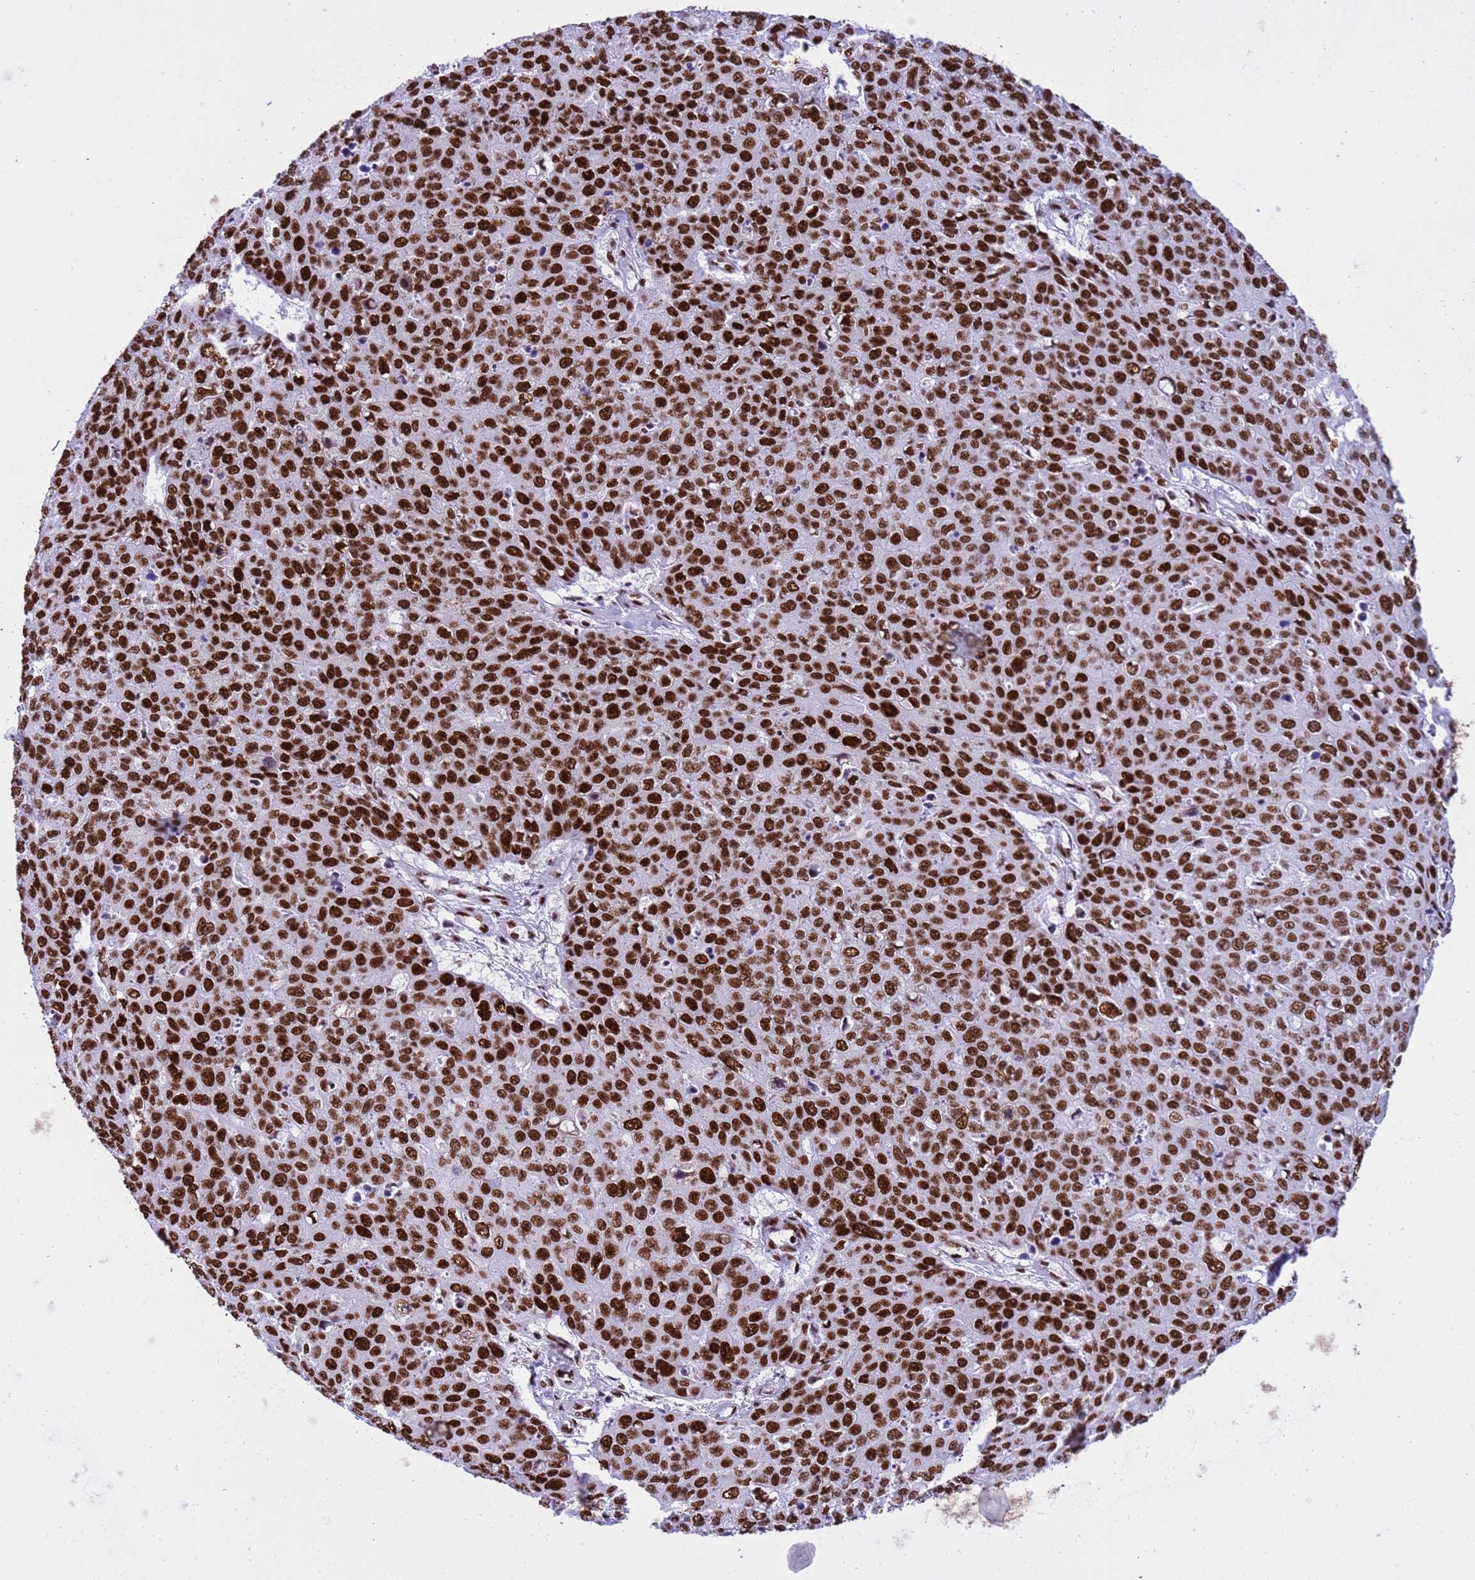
{"staining": {"intensity": "strong", "quantity": ">75%", "location": "nuclear"}, "tissue": "skin cancer", "cell_type": "Tumor cells", "image_type": "cancer", "snomed": [{"axis": "morphology", "description": "Squamous cell carcinoma, NOS"}, {"axis": "topography", "description": "Skin"}], "caption": "Strong nuclear positivity for a protein is seen in approximately >75% of tumor cells of skin cancer using immunohistochemistry (IHC).", "gene": "RALY", "patient": {"sex": "male", "age": 71}}